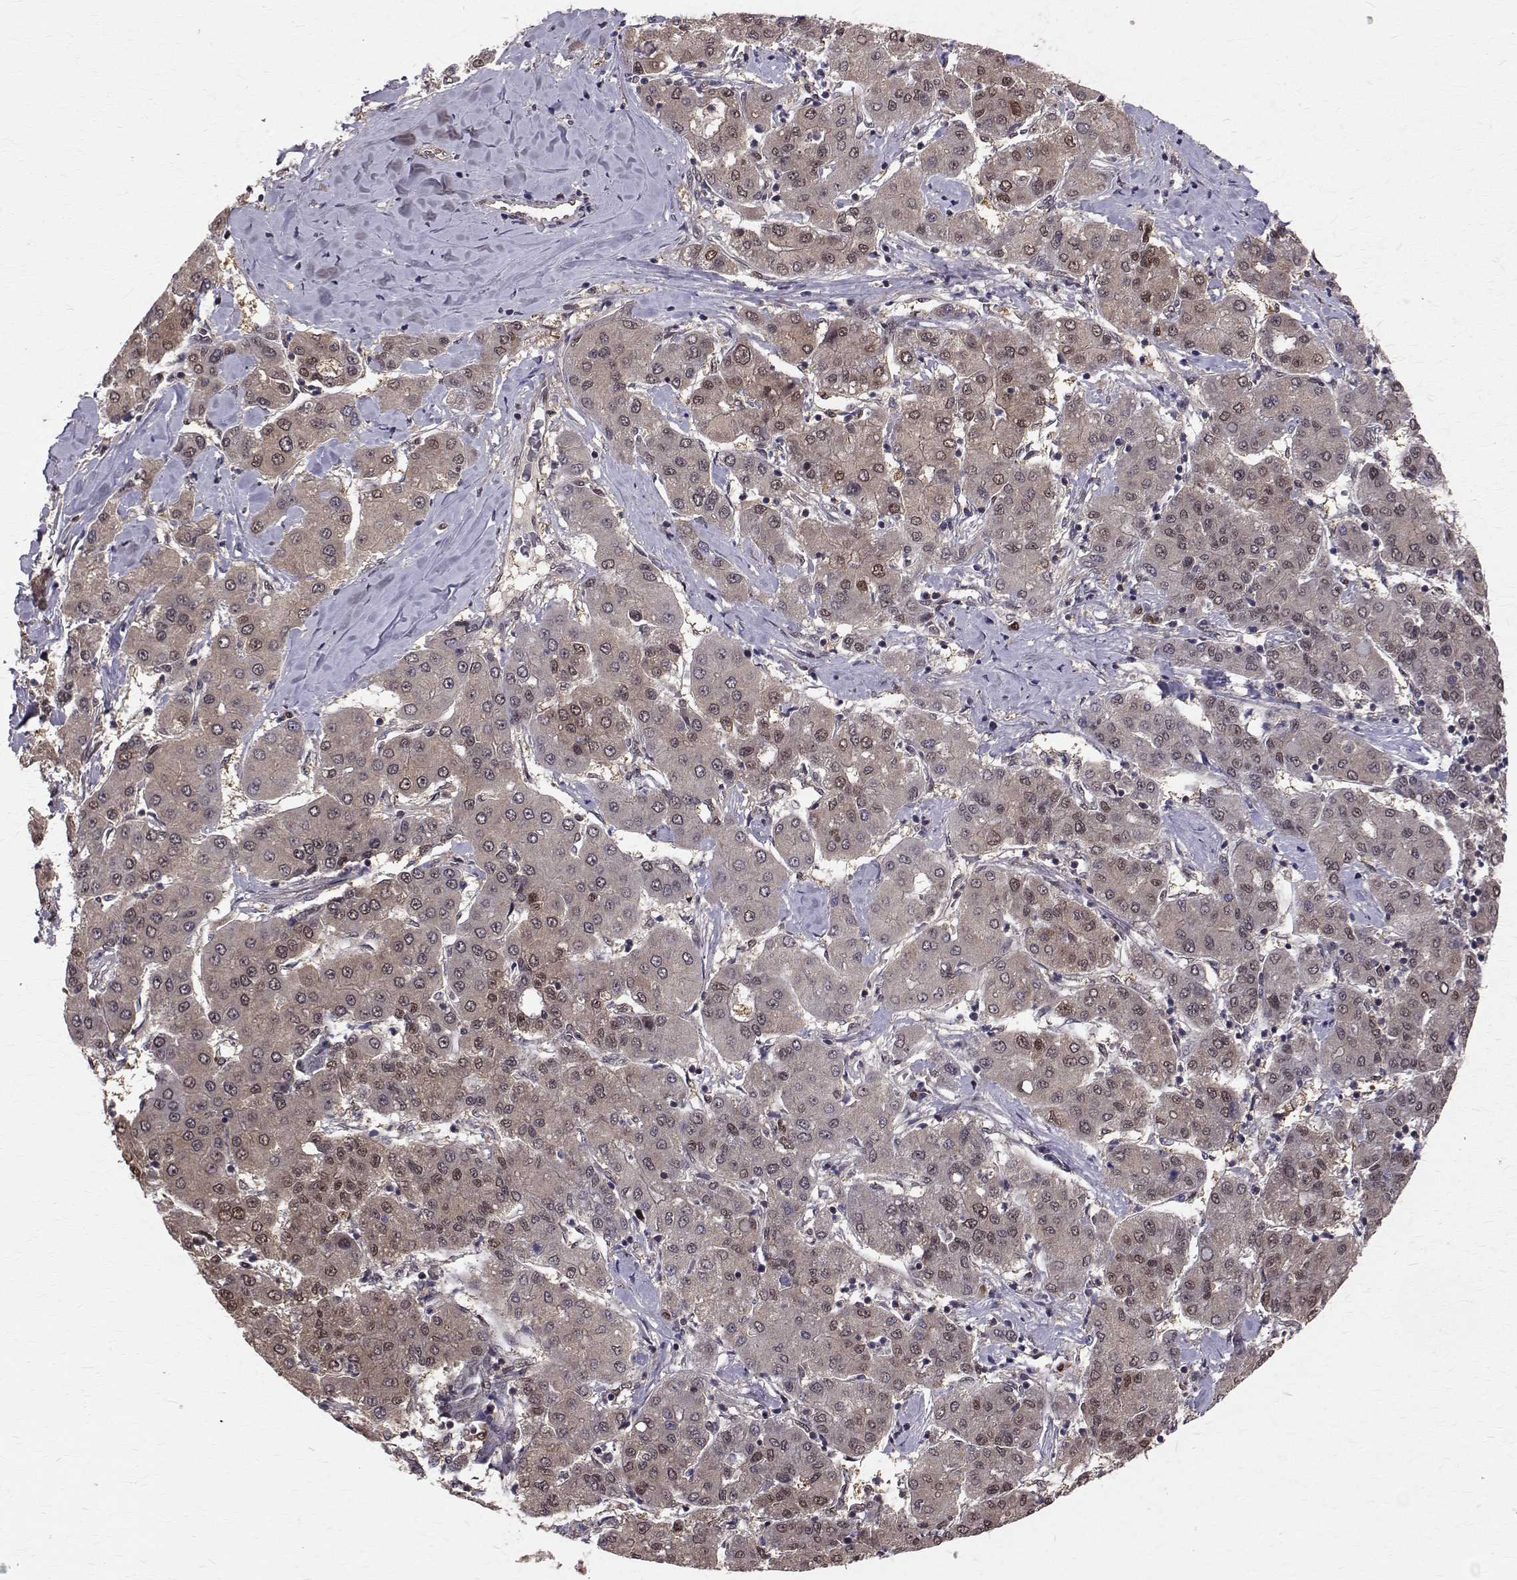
{"staining": {"intensity": "weak", "quantity": ">75%", "location": "nuclear"}, "tissue": "liver cancer", "cell_type": "Tumor cells", "image_type": "cancer", "snomed": [{"axis": "morphology", "description": "Carcinoma, Hepatocellular, NOS"}, {"axis": "topography", "description": "Liver"}], "caption": "Tumor cells show low levels of weak nuclear positivity in approximately >75% of cells in human liver cancer.", "gene": "NIF3L1", "patient": {"sex": "male", "age": 65}}